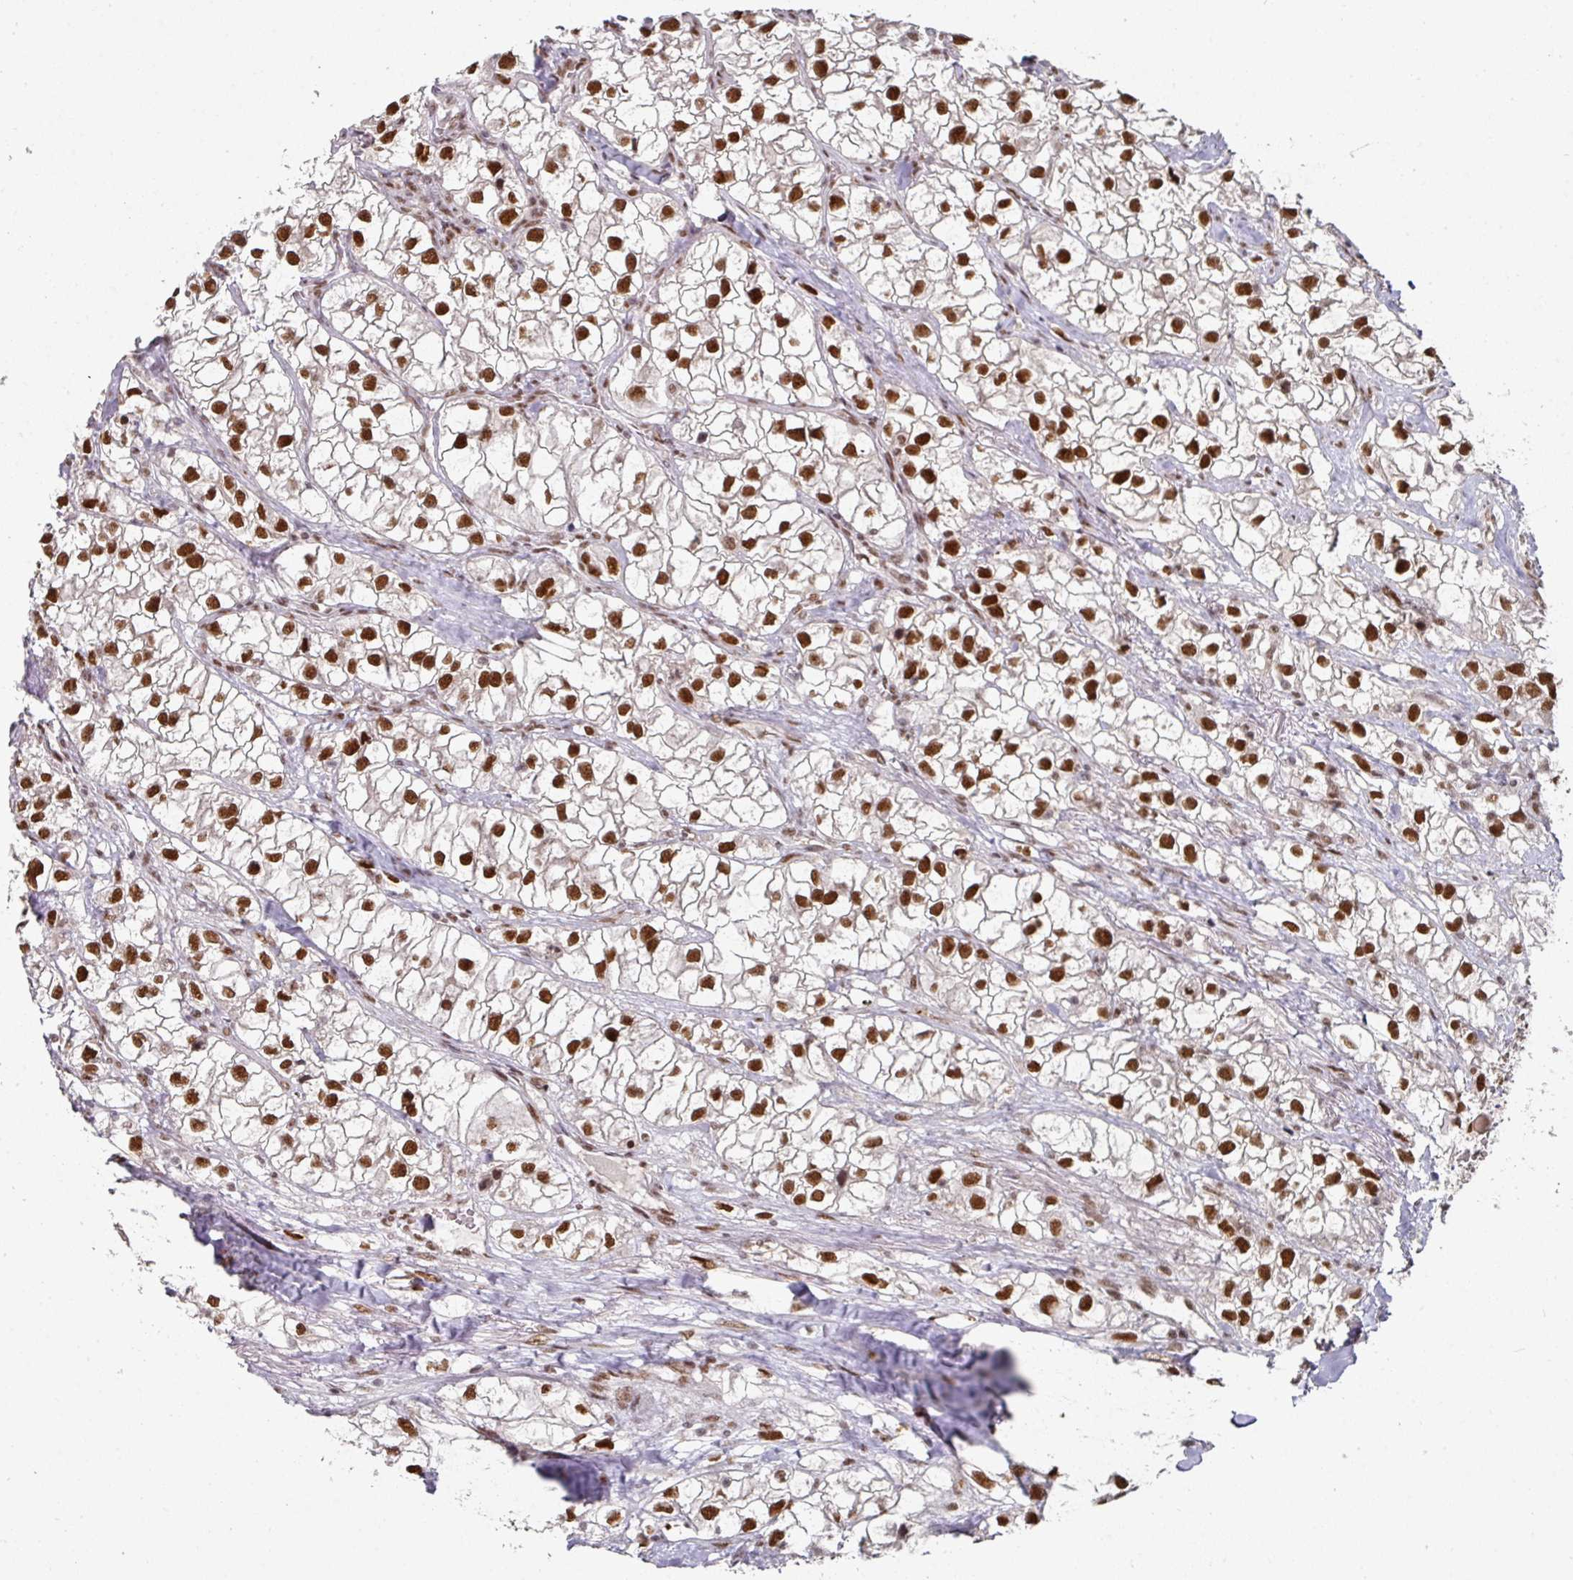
{"staining": {"intensity": "strong", "quantity": ">75%", "location": "nuclear"}, "tissue": "renal cancer", "cell_type": "Tumor cells", "image_type": "cancer", "snomed": [{"axis": "morphology", "description": "Adenocarcinoma, NOS"}, {"axis": "topography", "description": "Kidney"}], "caption": "Immunohistochemical staining of human renal adenocarcinoma reveals high levels of strong nuclear protein positivity in approximately >75% of tumor cells.", "gene": "MEPCE", "patient": {"sex": "male", "age": 59}}